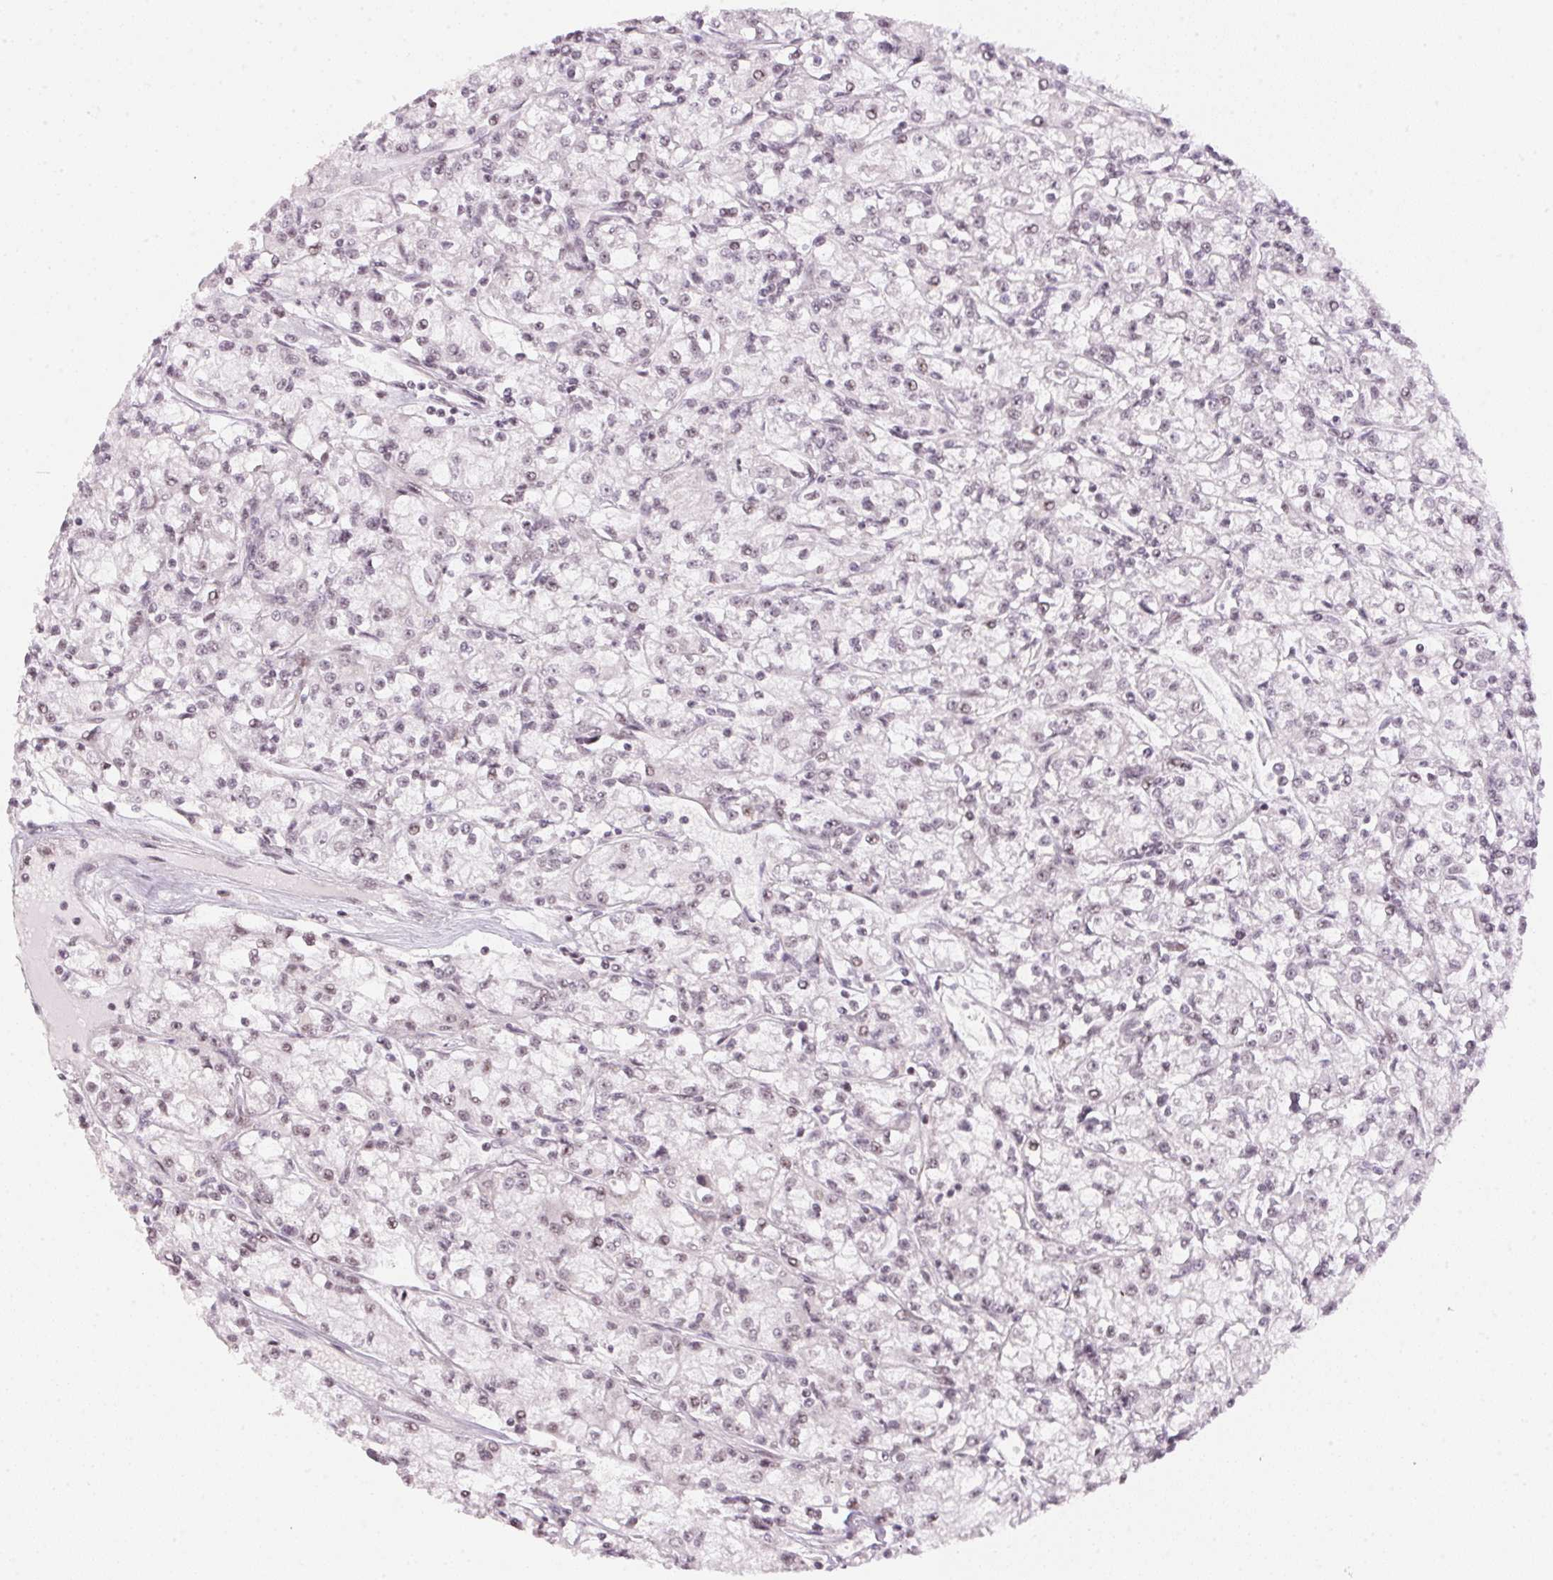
{"staining": {"intensity": "negative", "quantity": "none", "location": "none"}, "tissue": "renal cancer", "cell_type": "Tumor cells", "image_type": "cancer", "snomed": [{"axis": "morphology", "description": "Adenocarcinoma, NOS"}, {"axis": "topography", "description": "Kidney"}], "caption": "Immunohistochemistry (IHC) of adenocarcinoma (renal) demonstrates no staining in tumor cells.", "gene": "KAT6A", "patient": {"sex": "female", "age": 59}}